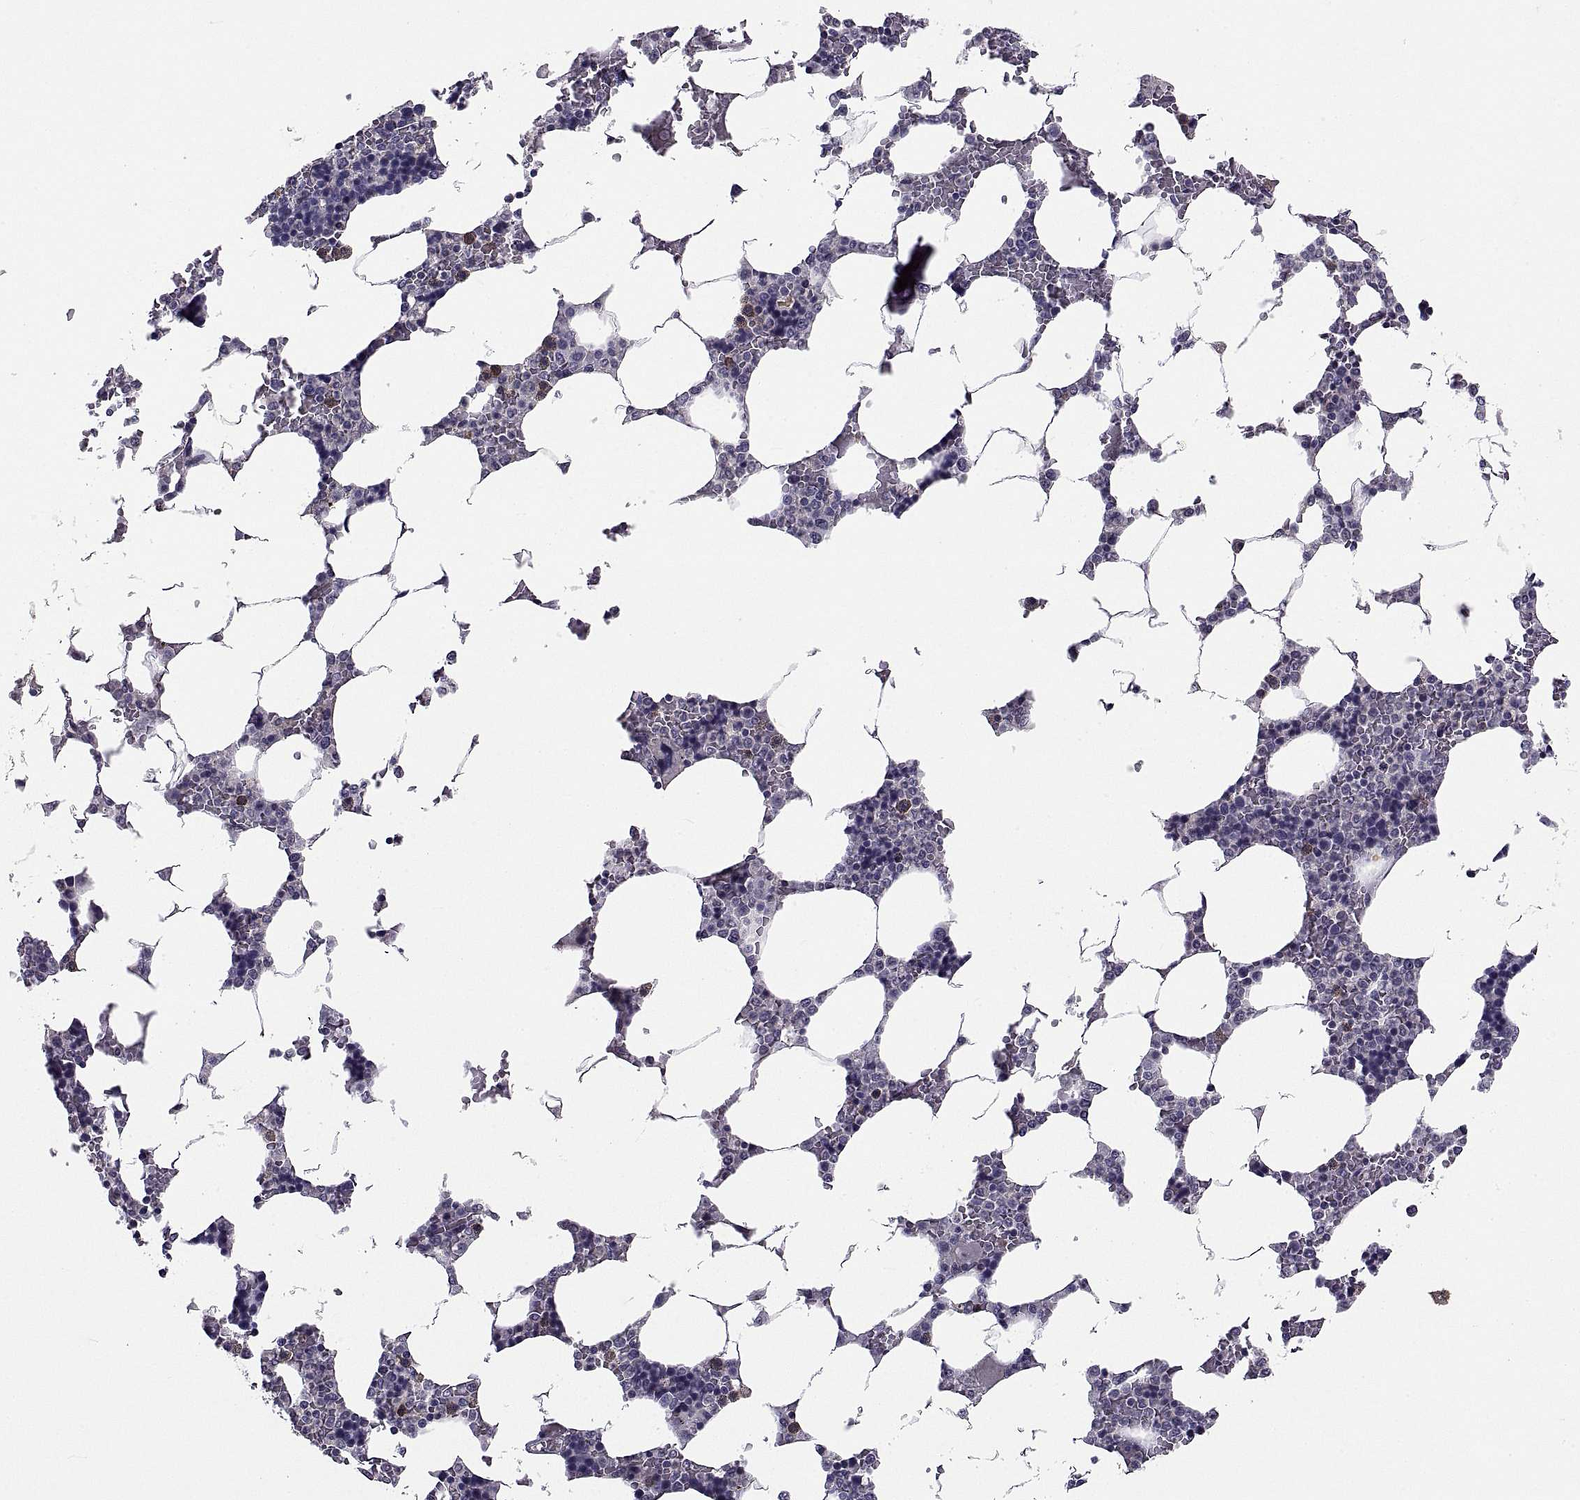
{"staining": {"intensity": "moderate", "quantity": "<25%", "location": "cytoplasmic/membranous"}, "tissue": "bone marrow", "cell_type": "Hematopoietic cells", "image_type": "normal", "snomed": [{"axis": "morphology", "description": "Normal tissue, NOS"}, {"axis": "topography", "description": "Bone marrow"}], "caption": "IHC of benign human bone marrow demonstrates low levels of moderate cytoplasmic/membranous staining in approximately <25% of hematopoietic cells.", "gene": "NPTX2", "patient": {"sex": "male", "age": 63}}